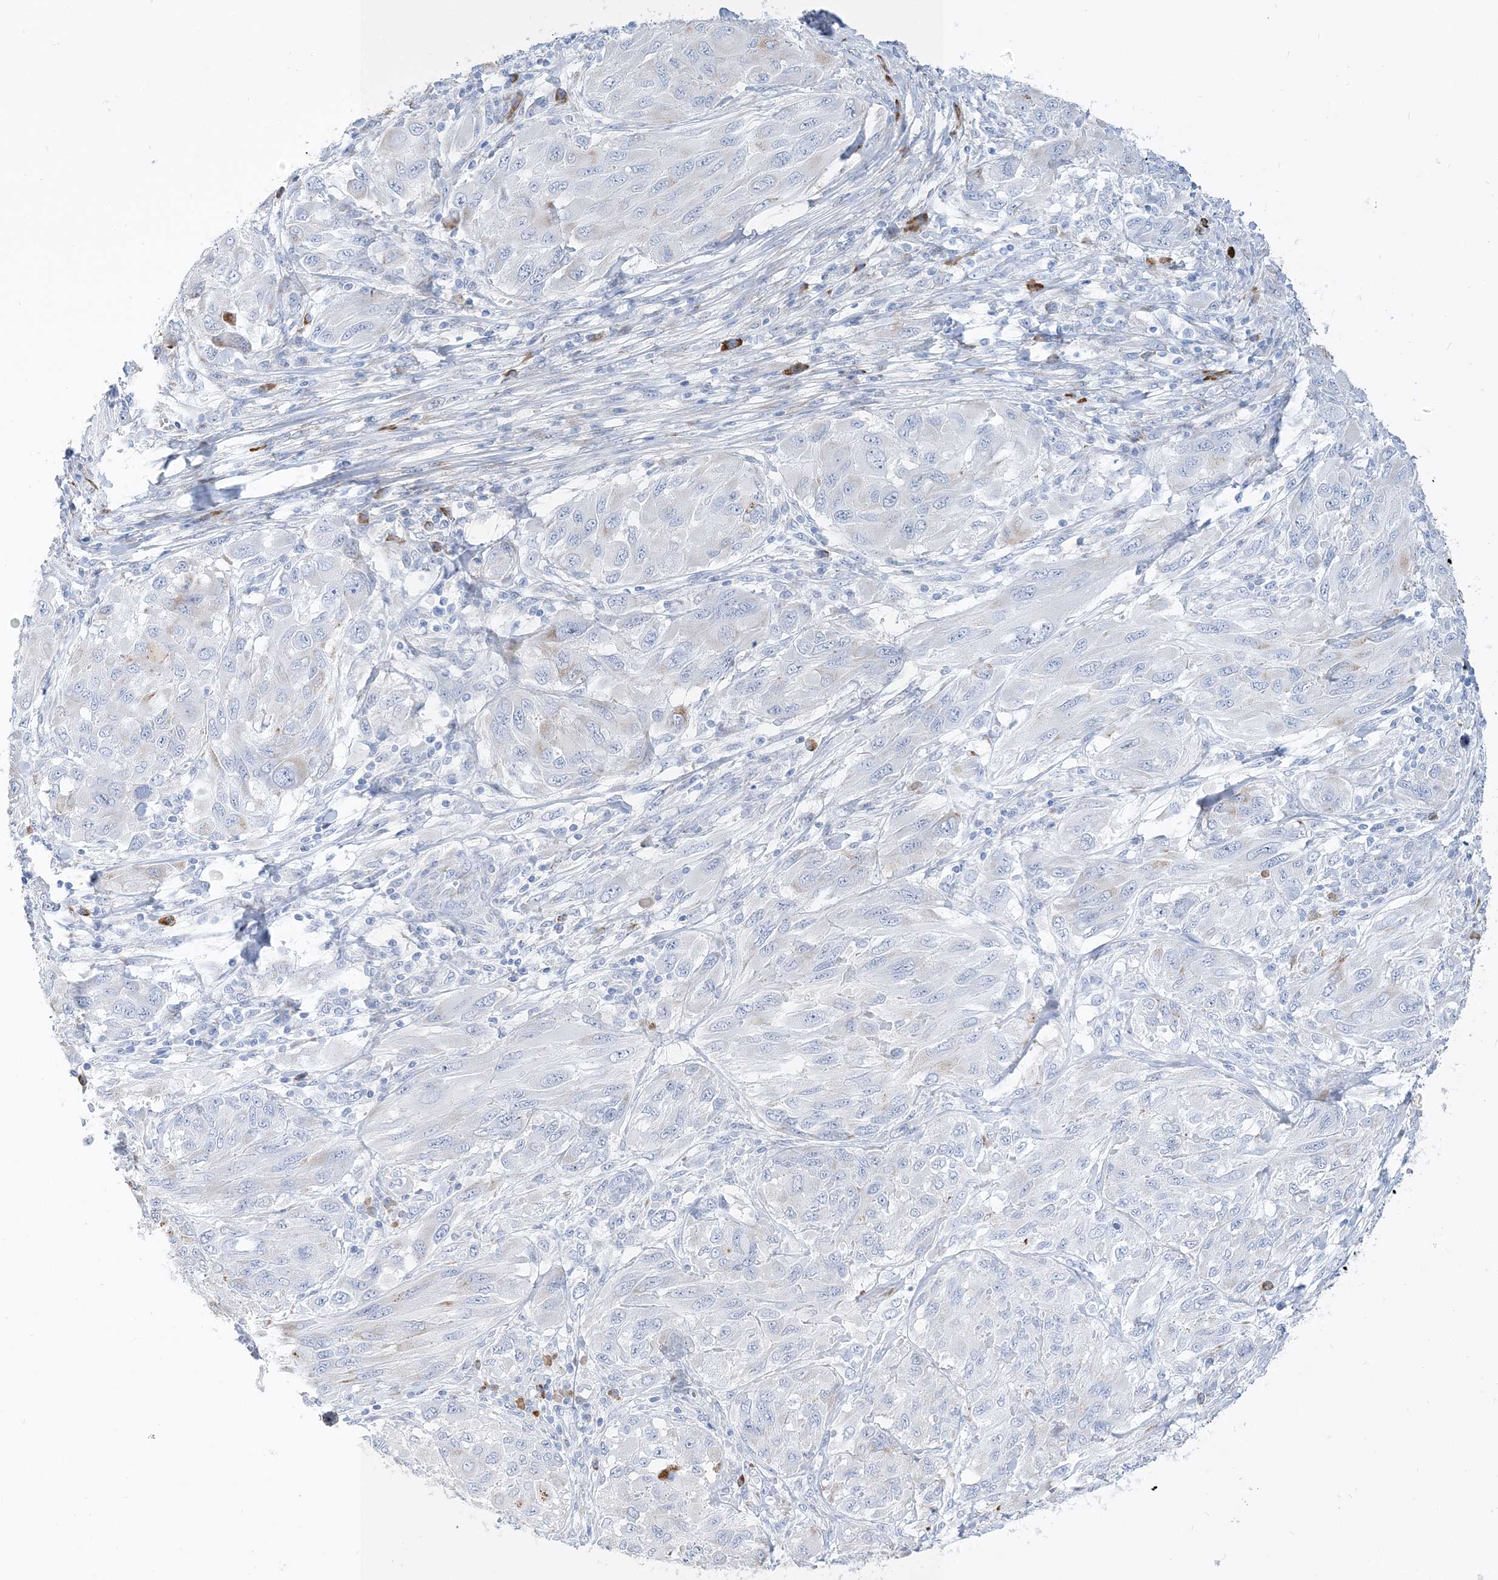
{"staining": {"intensity": "negative", "quantity": "none", "location": "none"}, "tissue": "melanoma", "cell_type": "Tumor cells", "image_type": "cancer", "snomed": [{"axis": "morphology", "description": "Malignant melanoma, NOS"}, {"axis": "topography", "description": "Skin"}], "caption": "Malignant melanoma was stained to show a protein in brown. There is no significant positivity in tumor cells.", "gene": "TSPYL6", "patient": {"sex": "female", "age": 91}}